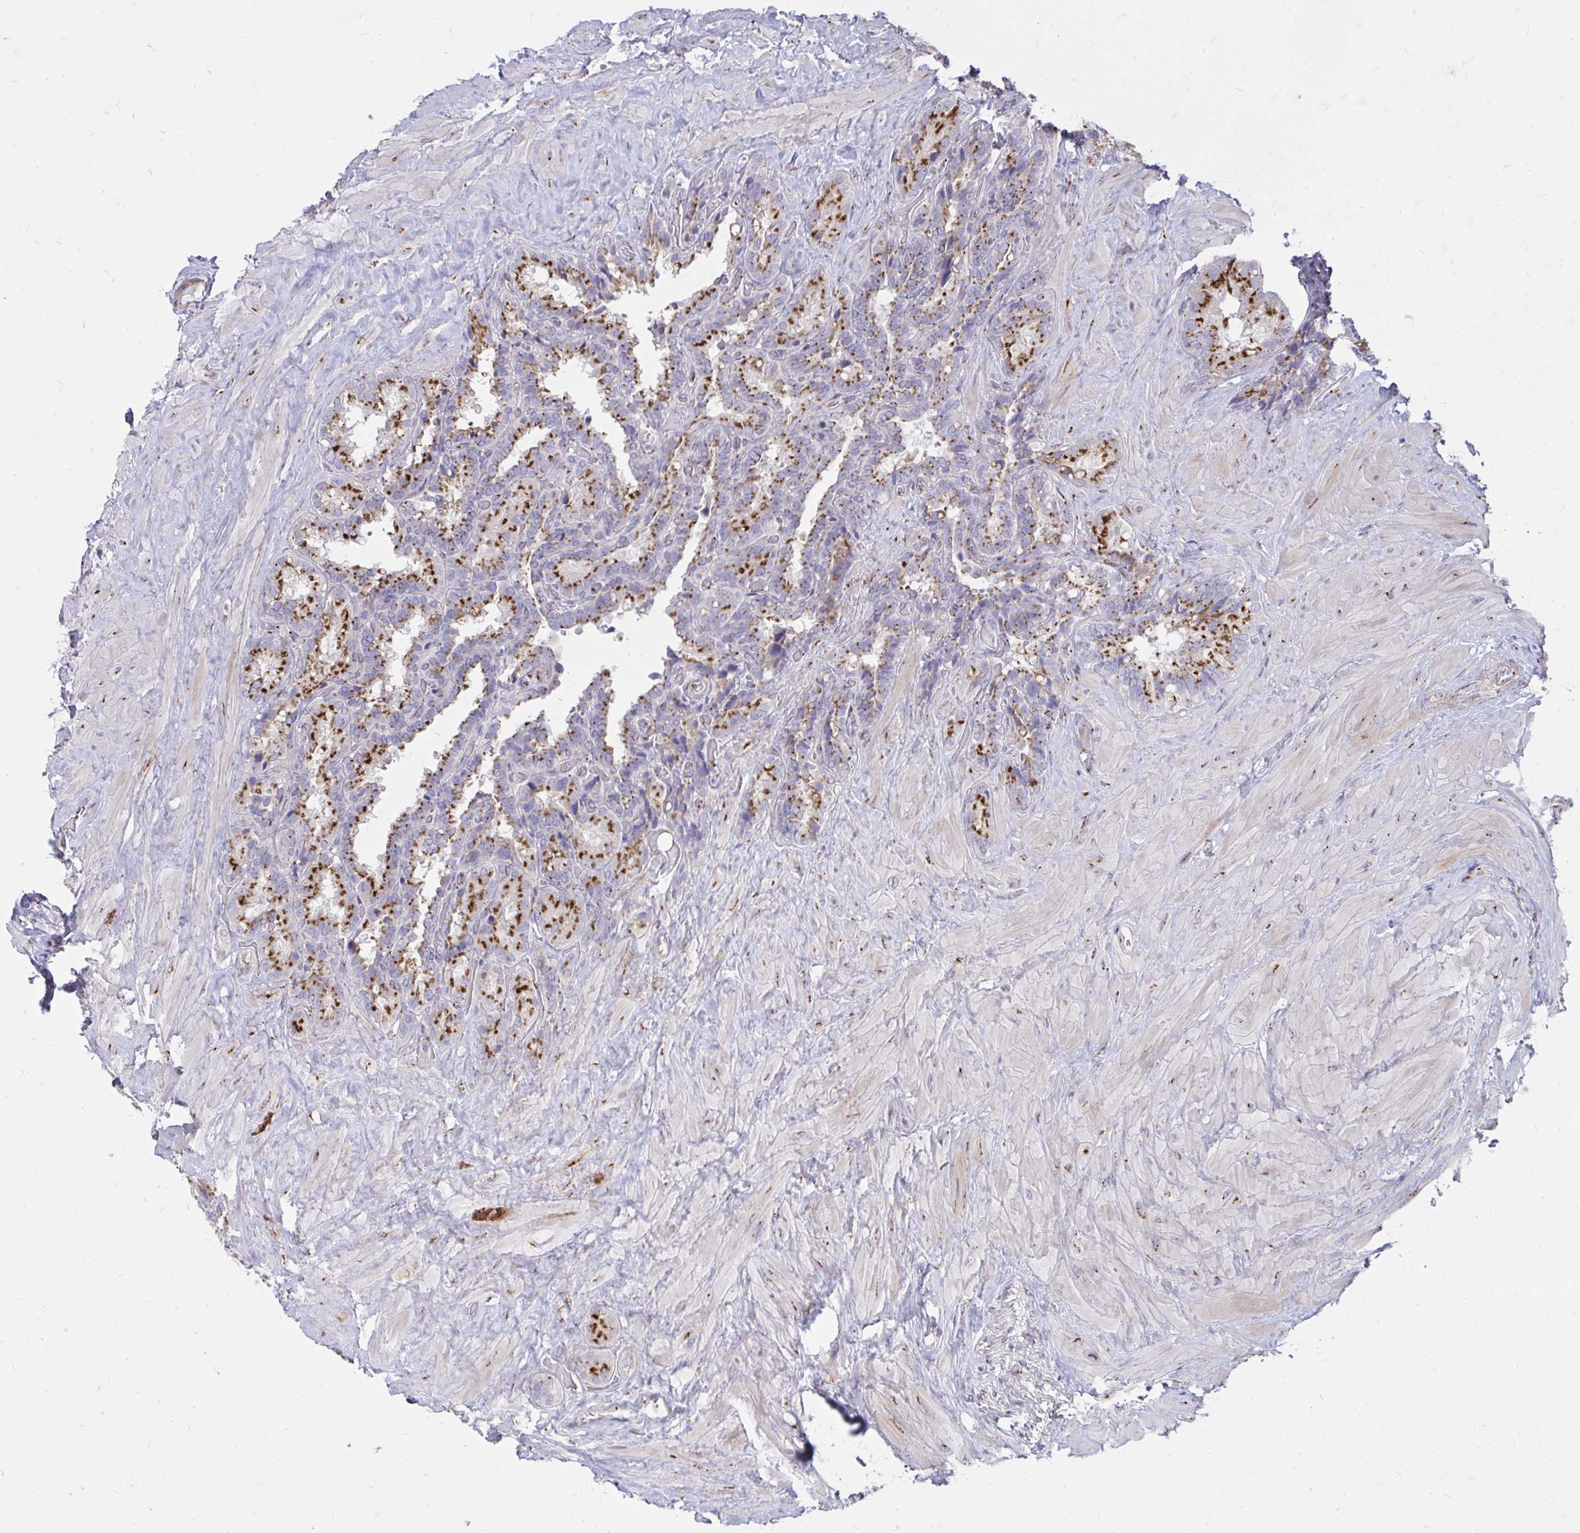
{"staining": {"intensity": "strong", "quantity": ">75%", "location": "cytoplasmic/membranous"}, "tissue": "seminal vesicle", "cell_type": "Glandular cells", "image_type": "normal", "snomed": [{"axis": "morphology", "description": "Normal tissue, NOS"}, {"axis": "topography", "description": "Seminal veicle"}], "caption": "Benign seminal vesicle was stained to show a protein in brown. There is high levels of strong cytoplasmic/membranous expression in approximately >75% of glandular cells. (IHC, brightfield microscopy, high magnification).", "gene": "RAB6A", "patient": {"sex": "male", "age": 60}}